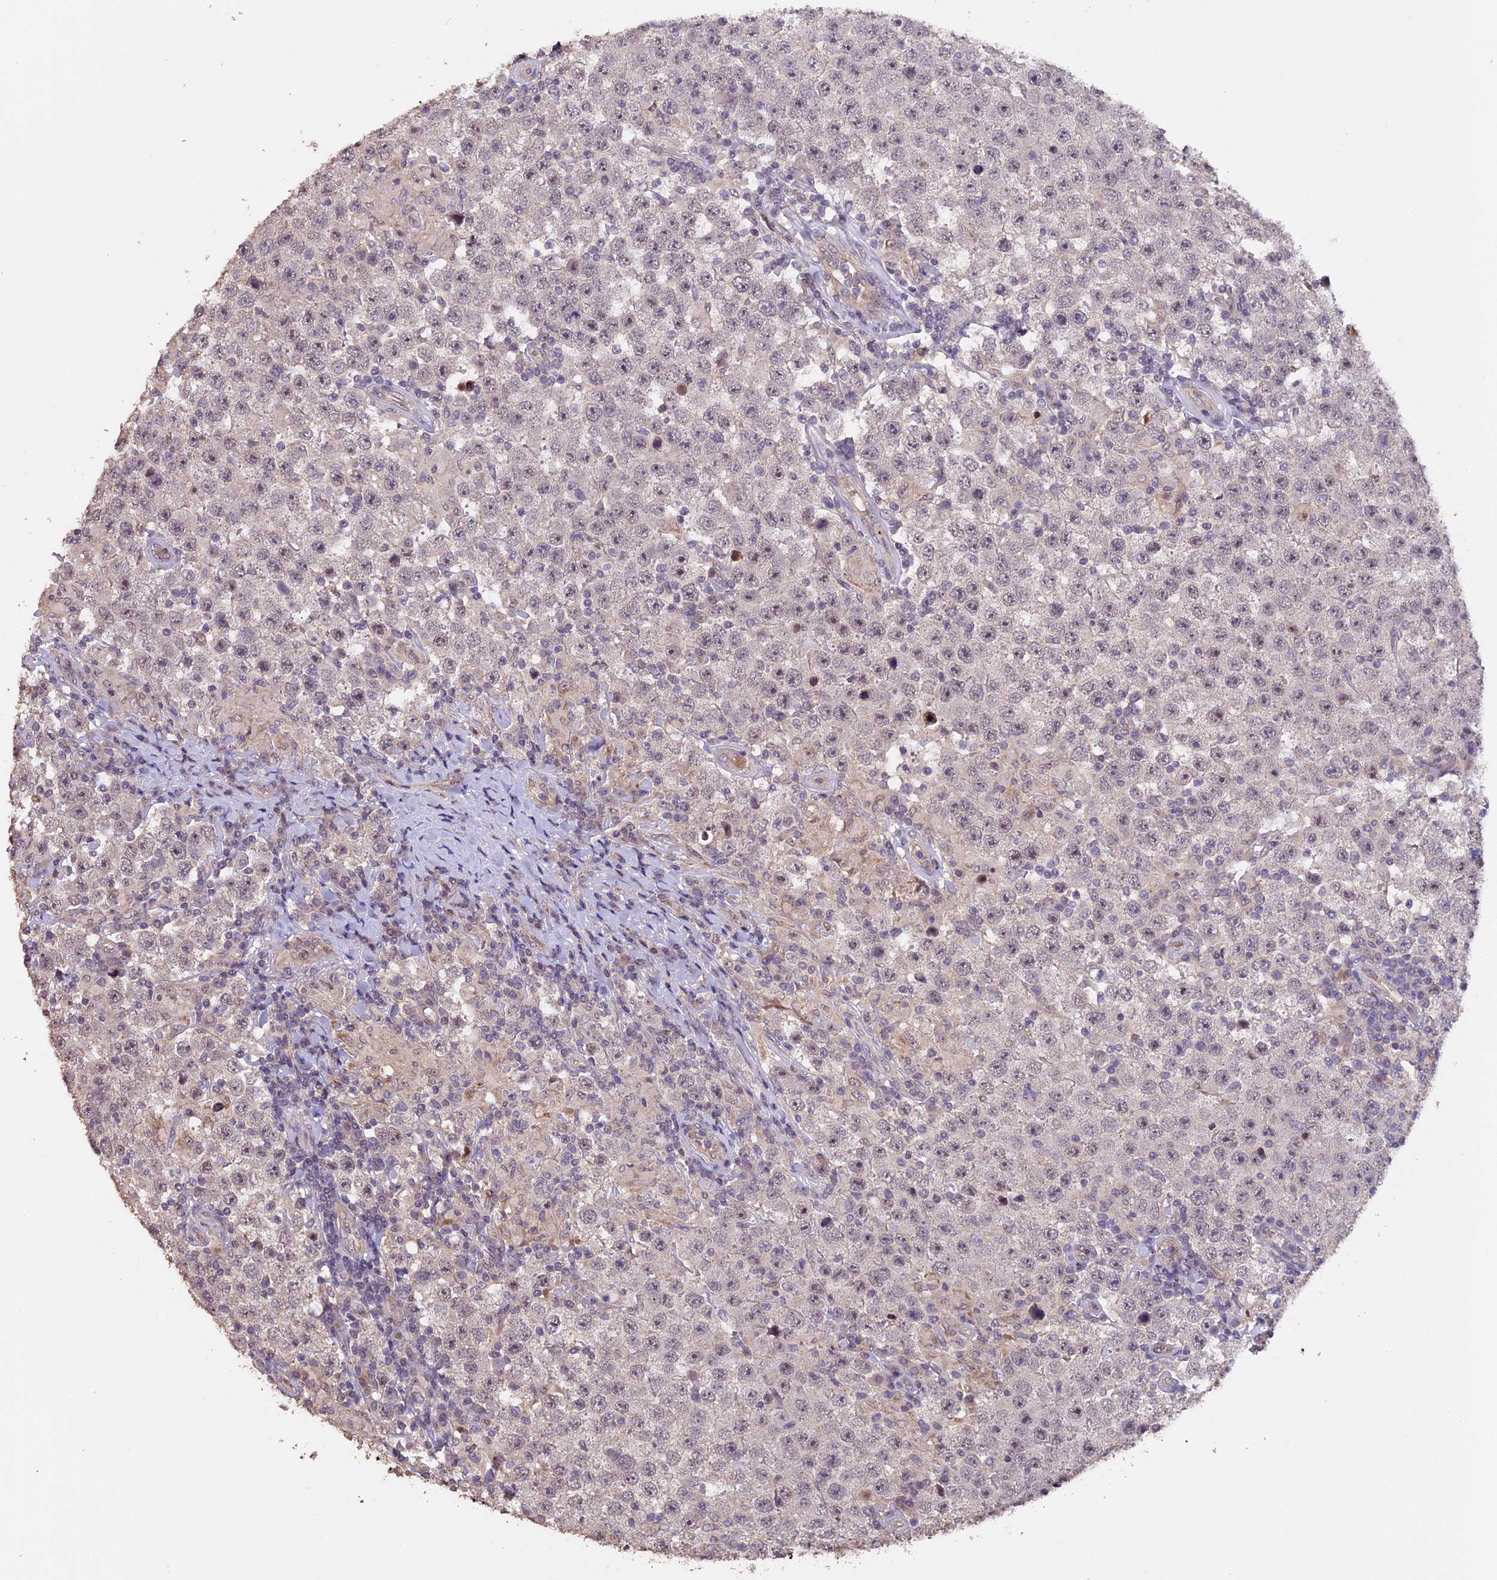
{"staining": {"intensity": "negative", "quantity": "none", "location": "none"}, "tissue": "testis cancer", "cell_type": "Tumor cells", "image_type": "cancer", "snomed": [{"axis": "morphology", "description": "Normal tissue, NOS"}, {"axis": "morphology", "description": "Urothelial carcinoma, High grade"}, {"axis": "morphology", "description": "Seminoma, NOS"}, {"axis": "morphology", "description": "Carcinoma, Embryonal, NOS"}, {"axis": "topography", "description": "Urinary bladder"}, {"axis": "topography", "description": "Testis"}], "caption": "This is an immunohistochemistry (IHC) histopathology image of testis cancer (urothelial carcinoma (high-grade)). There is no staining in tumor cells.", "gene": "GNB5", "patient": {"sex": "male", "age": 41}}